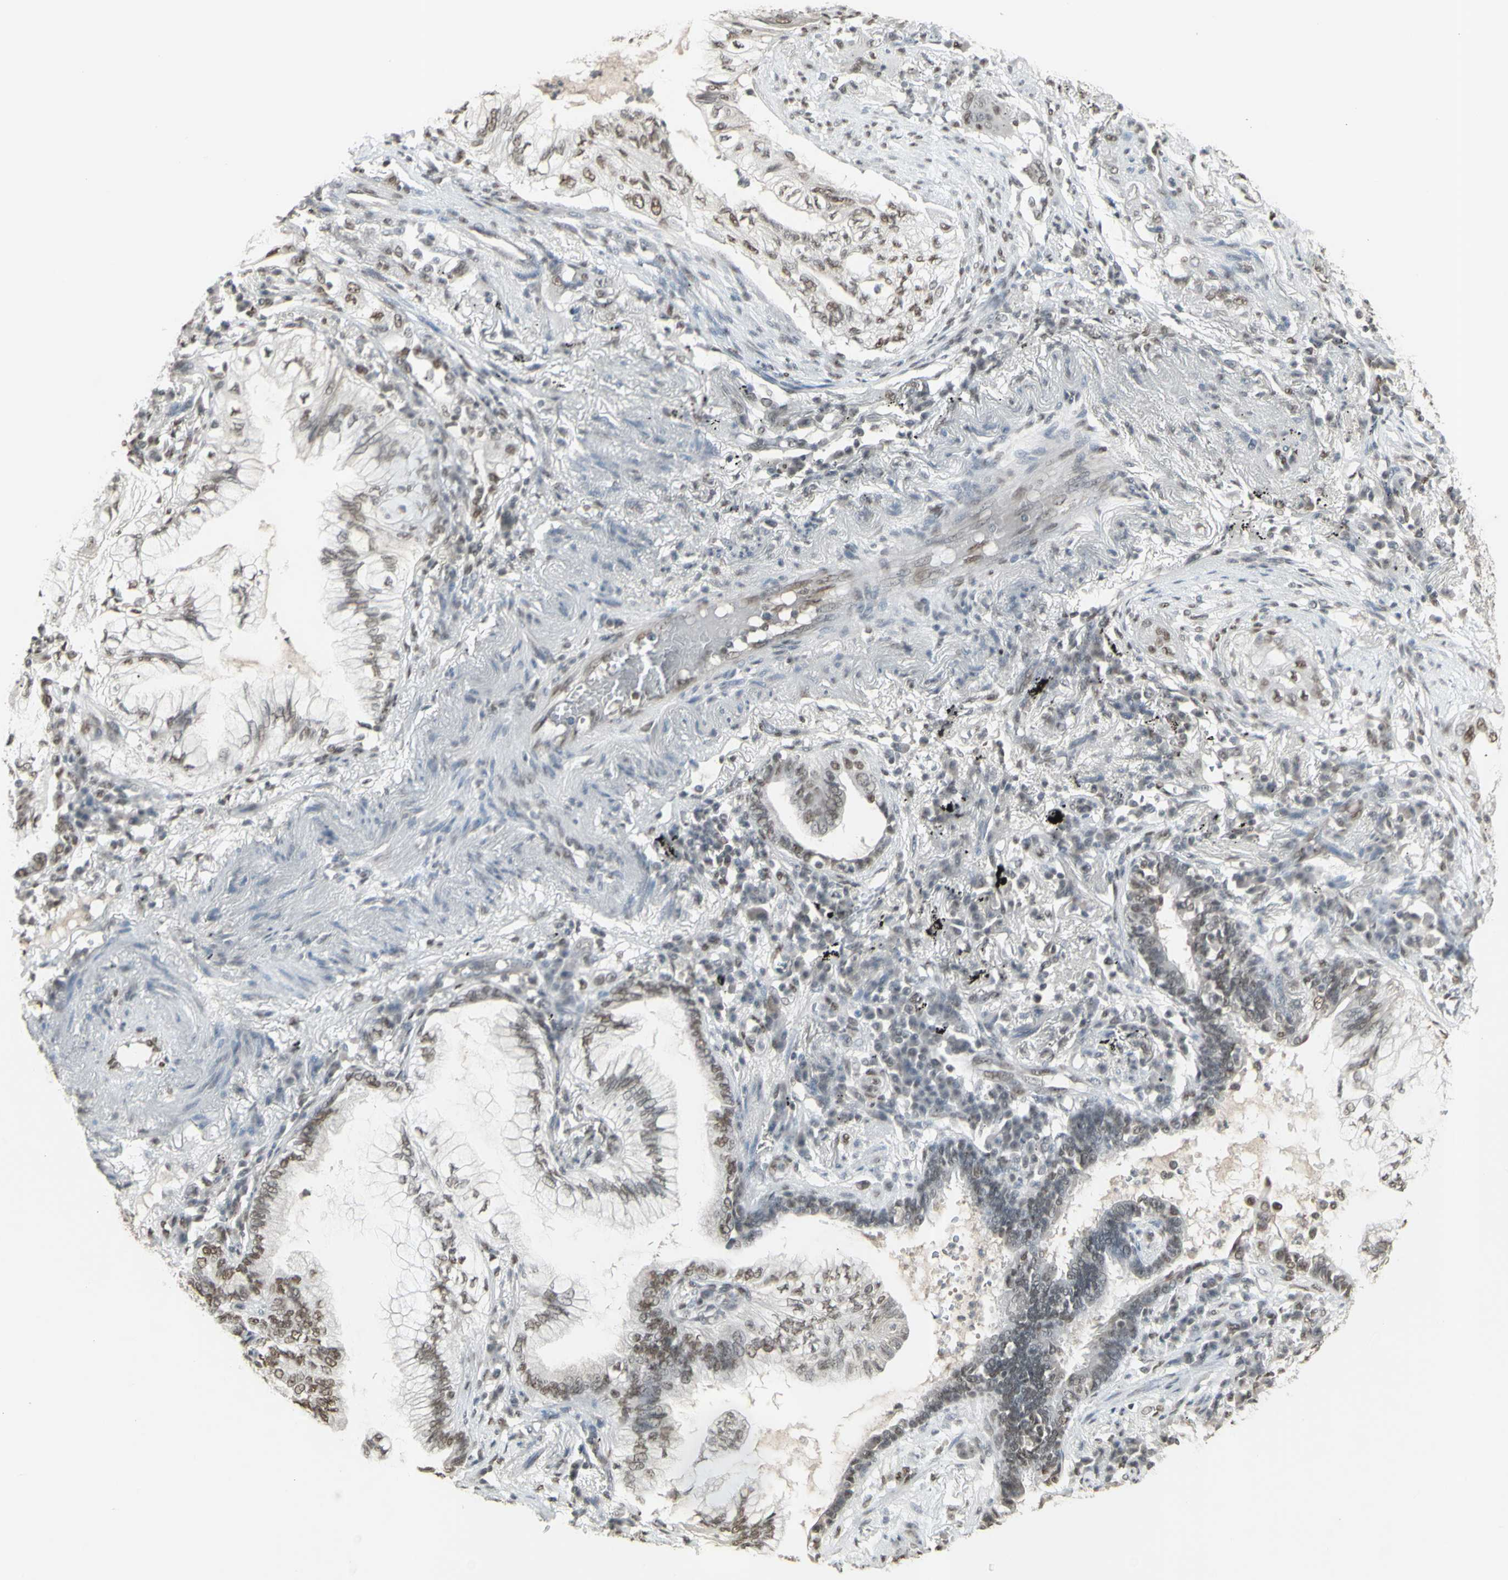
{"staining": {"intensity": "weak", "quantity": "25%-75%", "location": "nuclear"}, "tissue": "lung cancer", "cell_type": "Tumor cells", "image_type": "cancer", "snomed": [{"axis": "morphology", "description": "Normal tissue, NOS"}, {"axis": "morphology", "description": "Adenocarcinoma, NOS"}, {"axis": "topography", "description": "Bronchus"}, {"axis": "topography", "description": "Lung"}], "caption": "Protein expression analysis of human lung adenocarcinoma reveals weak nuclear staining in approximately 25%-75% of tumor cells.", "gene": "TRIM28", "patient": {"sex": "female", "age": 70}}